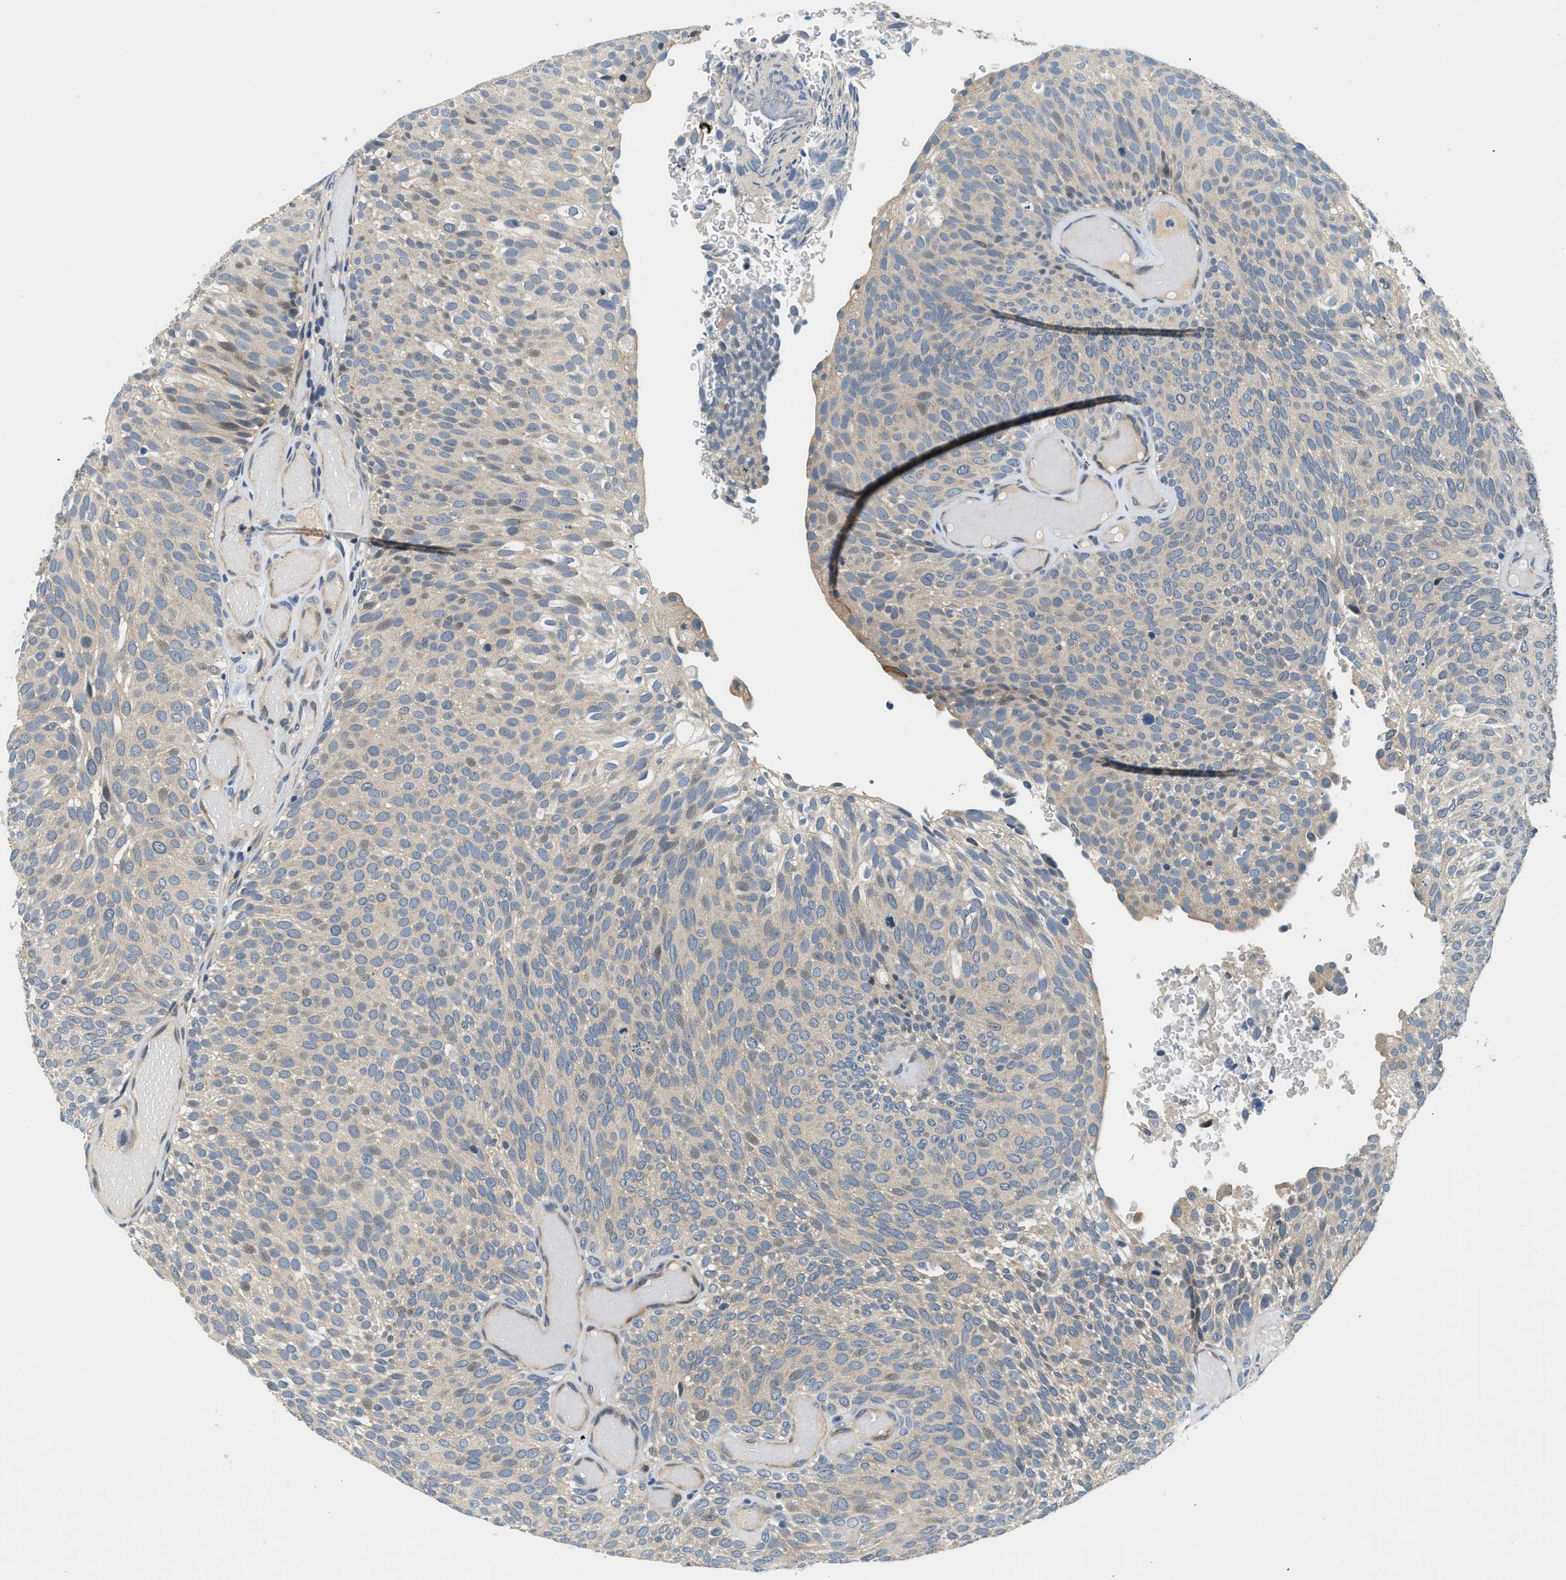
{"staining": {"intensity": "negative", "quantity": "none", "location": "none"}, "tissue": "urothelial cancer", "cell_type": "Tumor cells", "image_type": "cancer", "snomed": [{"axis": "morphology", "description": "Urothelial carcinoma, Low grade"}, {"axis": "topography", "description": "Urinary bladder"}], "caption": "DAB (3,3'-diaminobenzidine) immunohistochemical staining of low-grade urothelial carcinoma exhibits no significant positivity in tumor cells. Nuclei are stained in blue.", "gene": "YAE1", "patient": {"sex": "male", "age": 78}}